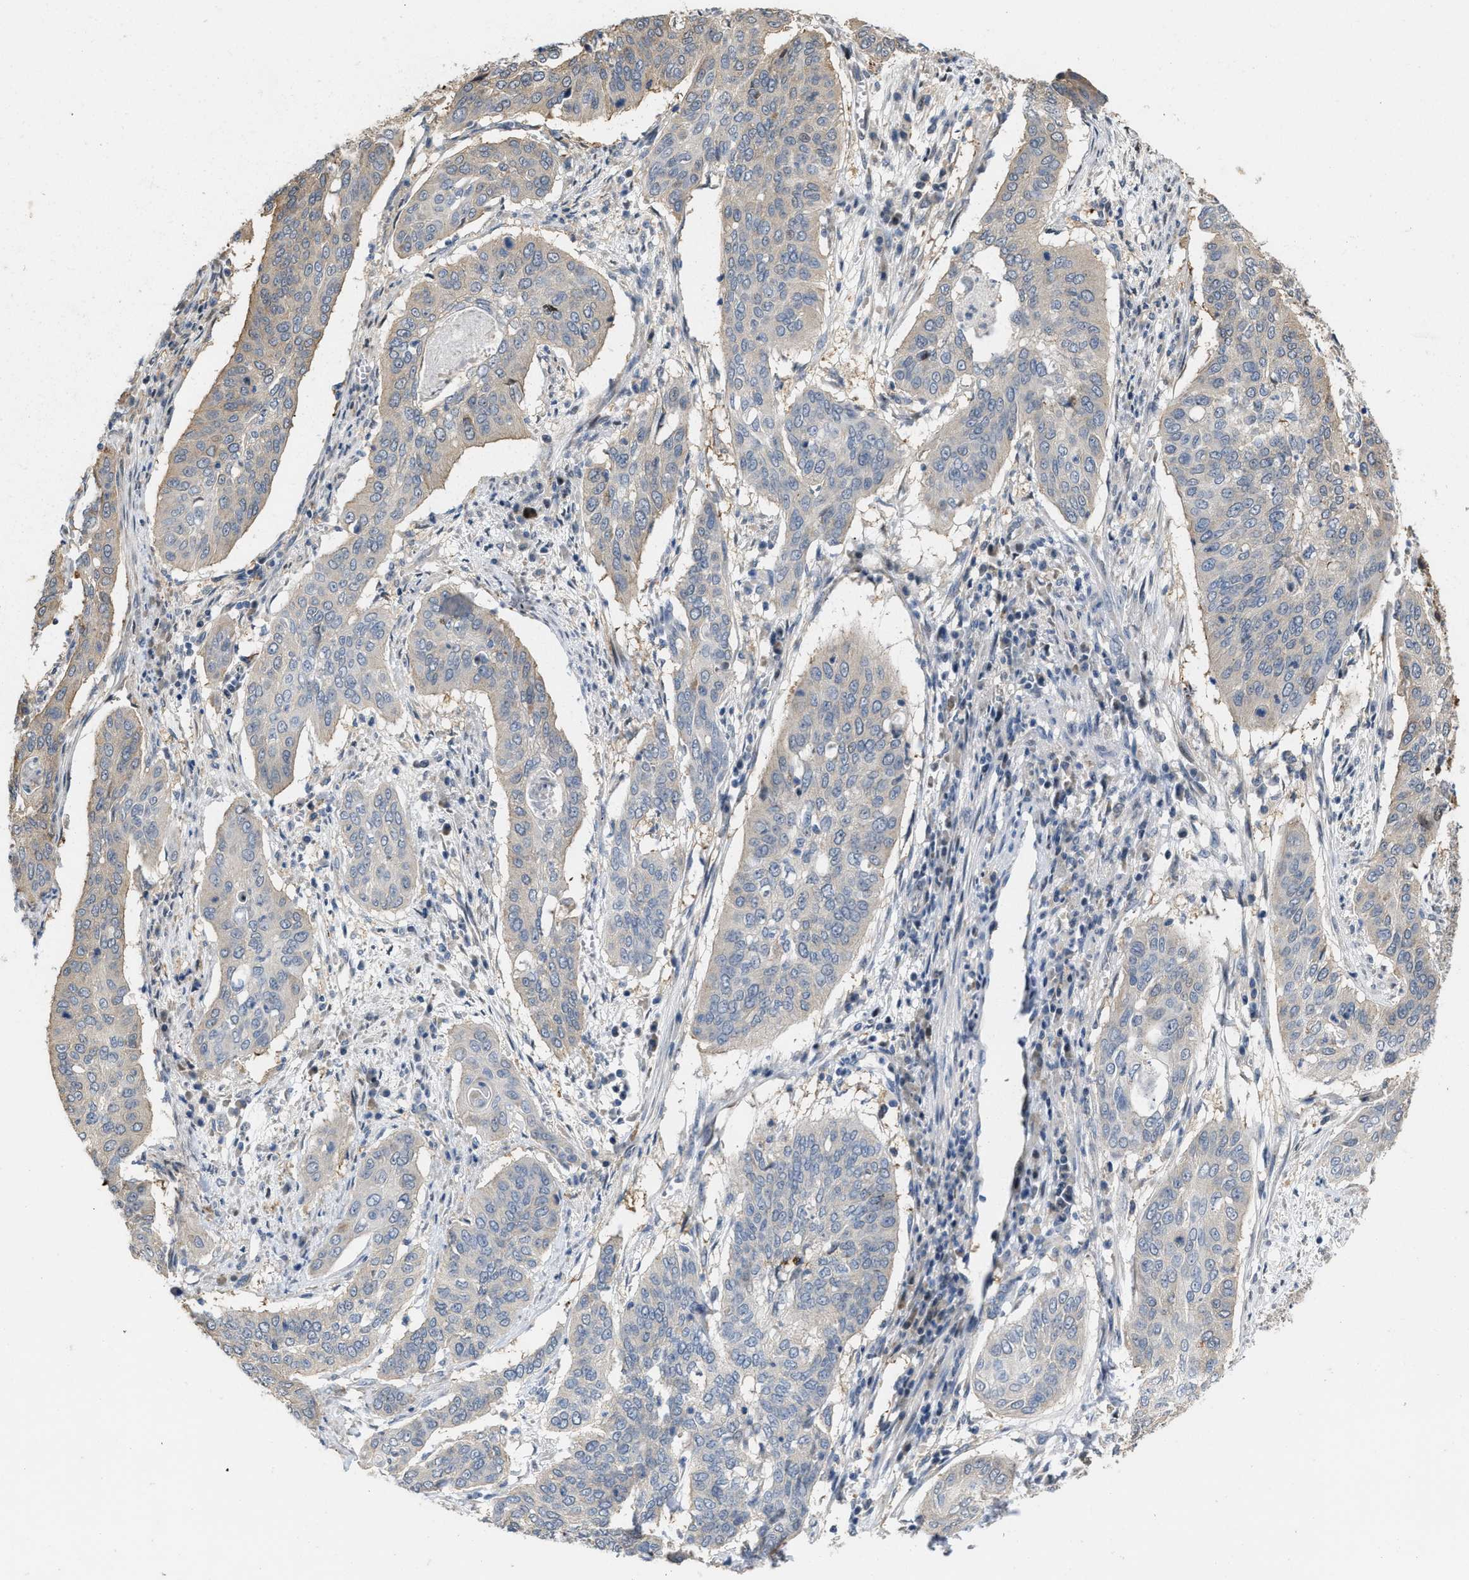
{"staining": {"intensity": "weak", "quantity": "<25%", "location": "cytoplasmic/membranous"}, "tissue": "cervical cancer", "cell_type": "Tumor cells", "image_type": "cancer", "snomed": [{"axis": "morphology", "description": "Squamous cell carcinoma, NOS"}, {"axis": "topography", "description": "Cervix"}], "caption": "High magnification brightfield microscopy of cervical cancer (squamous cell carcinoma) stained with DAB (brown) and counterstained with hematoxylin (blue): tumor cells show no significant staining. (DAB immunohistochemistry (IHC), high magnification).", "gene": "CSNK1A1", "patient": {"sex": "female", "age": 39}}